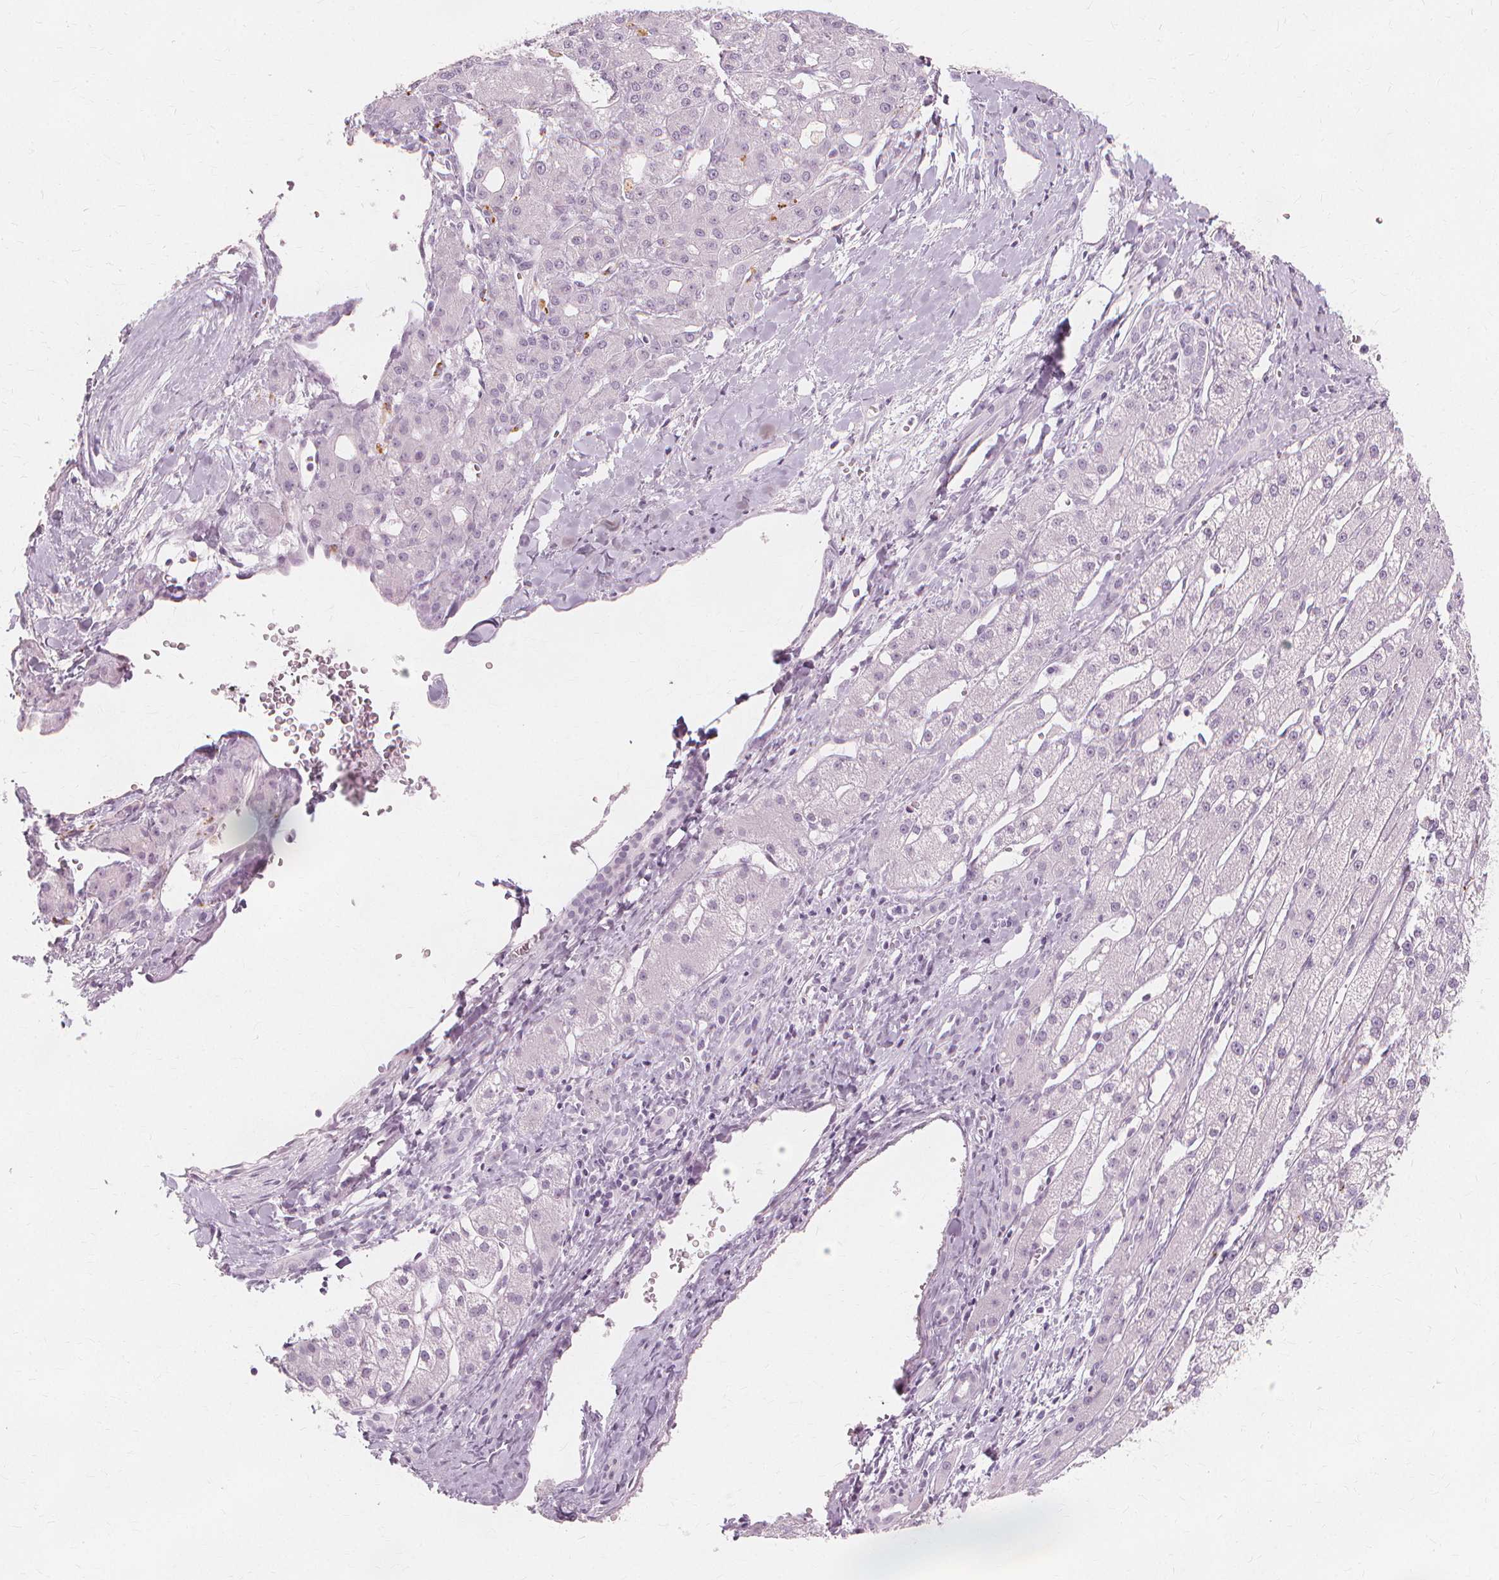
{"staining": {"intensity": "negative", "quantity": "none", "location": "none"}, "tissue": "liver cancer", "cell_type": "Tumor cells", "image_type": "cancer", "snomed": [{"axis": "morphology", "description": "Carcinoma, Hepatocellular, NOS"}, {"axis": "topography", "description": "Liver"}], "caption": "The histopathology image displays no significant positivity in tumor cells of hepatocellular carcinoma (liver). (DAB IHC with hematoxylin counter stain).", "gene": "TFF1", "patient": {"sex": "male", "age": 67}}